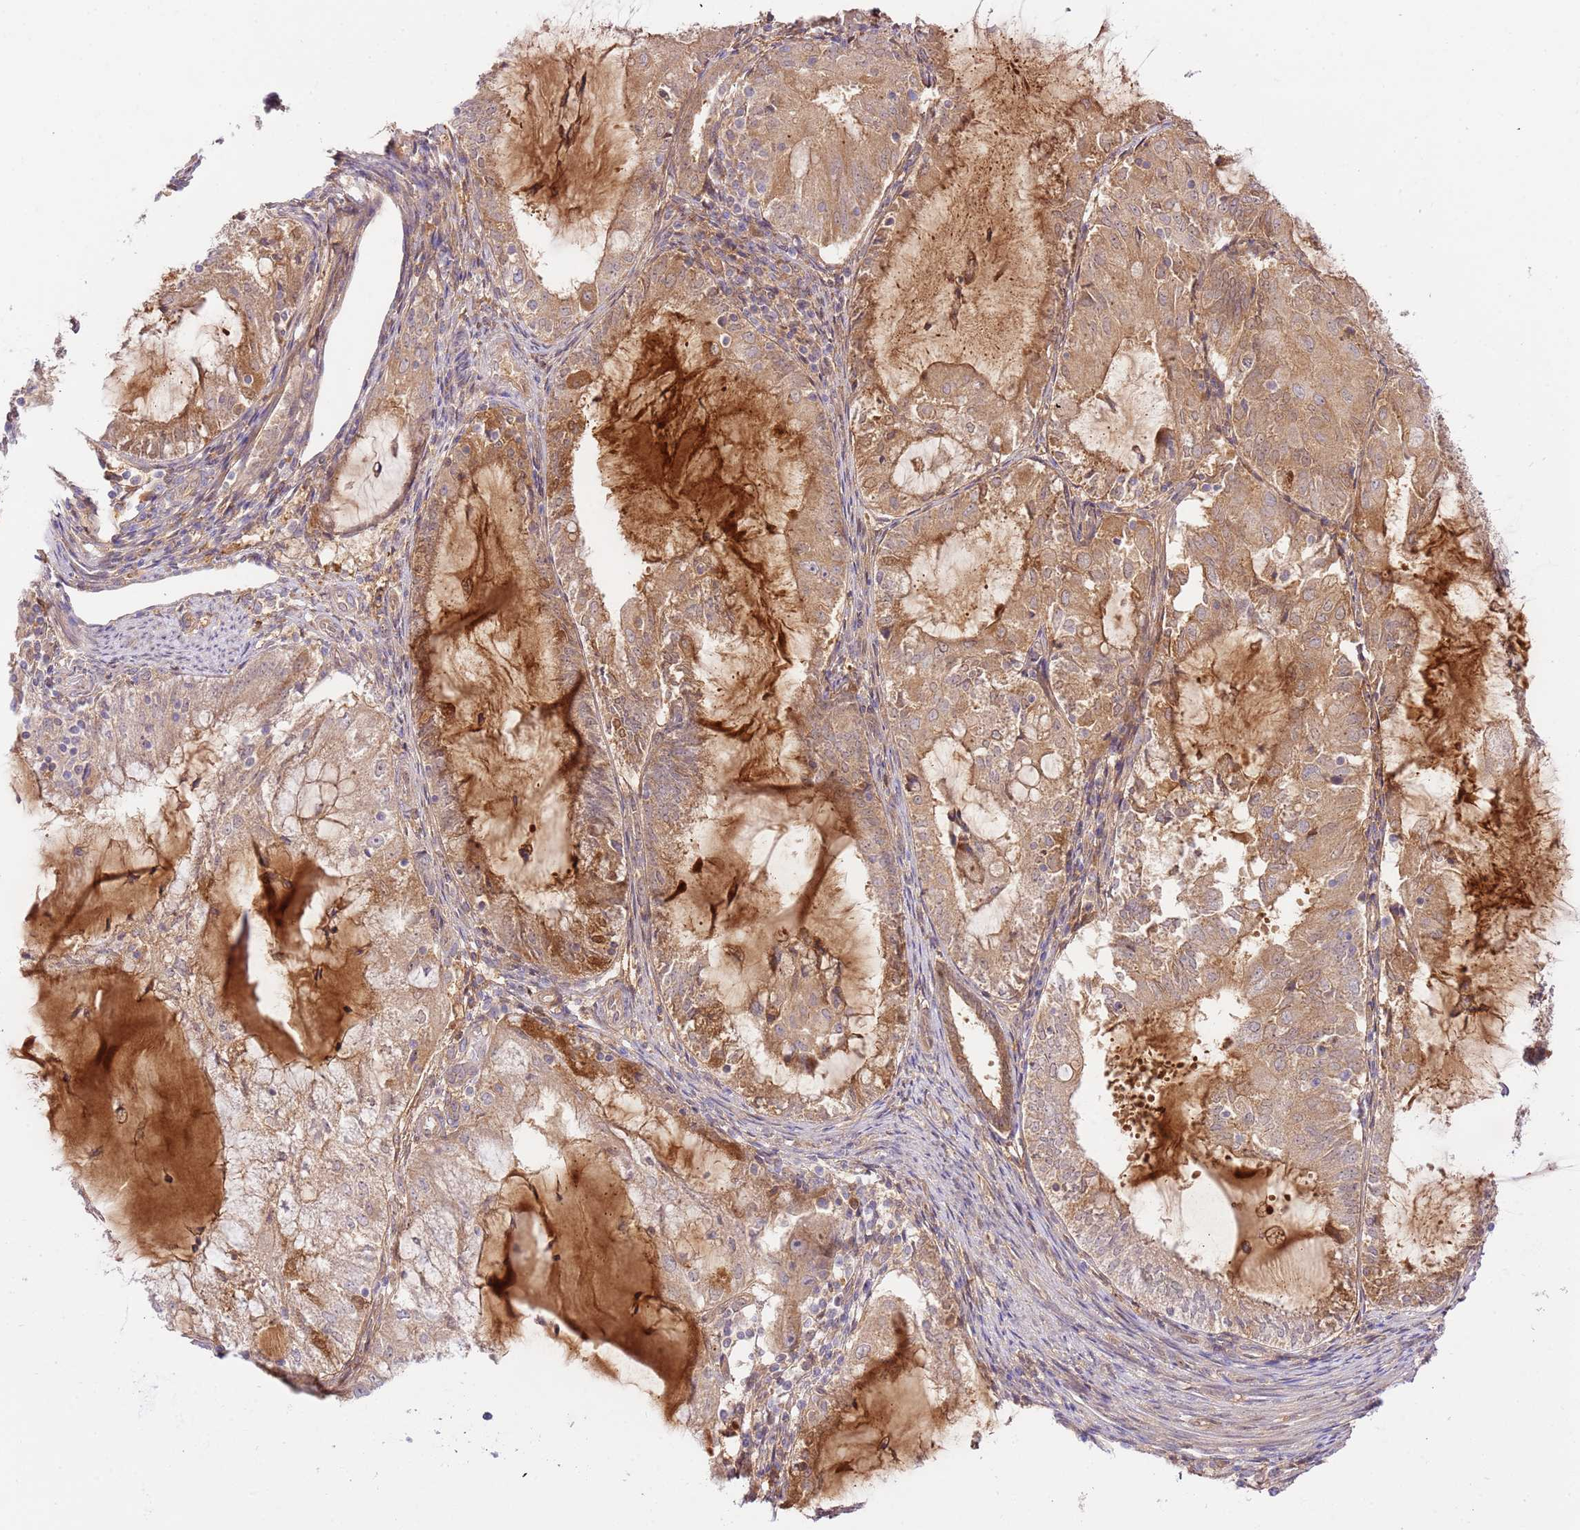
{"staining": {"intensity": "moderate", "quantity": ">75%", "location": "cytoplasmic/membranous"}, "tissue": "endometrial cancer", "cell_type": "Tumor cells", "image_type": "cancer", "snomed": [{"axis": "morphology", "description": "Adenocarcinoma, NOS"}, {"axis": "topography", "description": "Endometrium"}], "caption": "The photomicrograph exhibits a brown stain indicating the presence of a protein in the cytoplasmic/membranous of tumor cells in endometrial cancer. The staining was performed using DAB (3,3'-diaminobenzidine) to visualize the protein expression in brown, while the nuclei were stained in blue with hematoxylin (Magnification: 20x).", "gene": "C8G", "patient": {"sex": "female", "age": 81}}